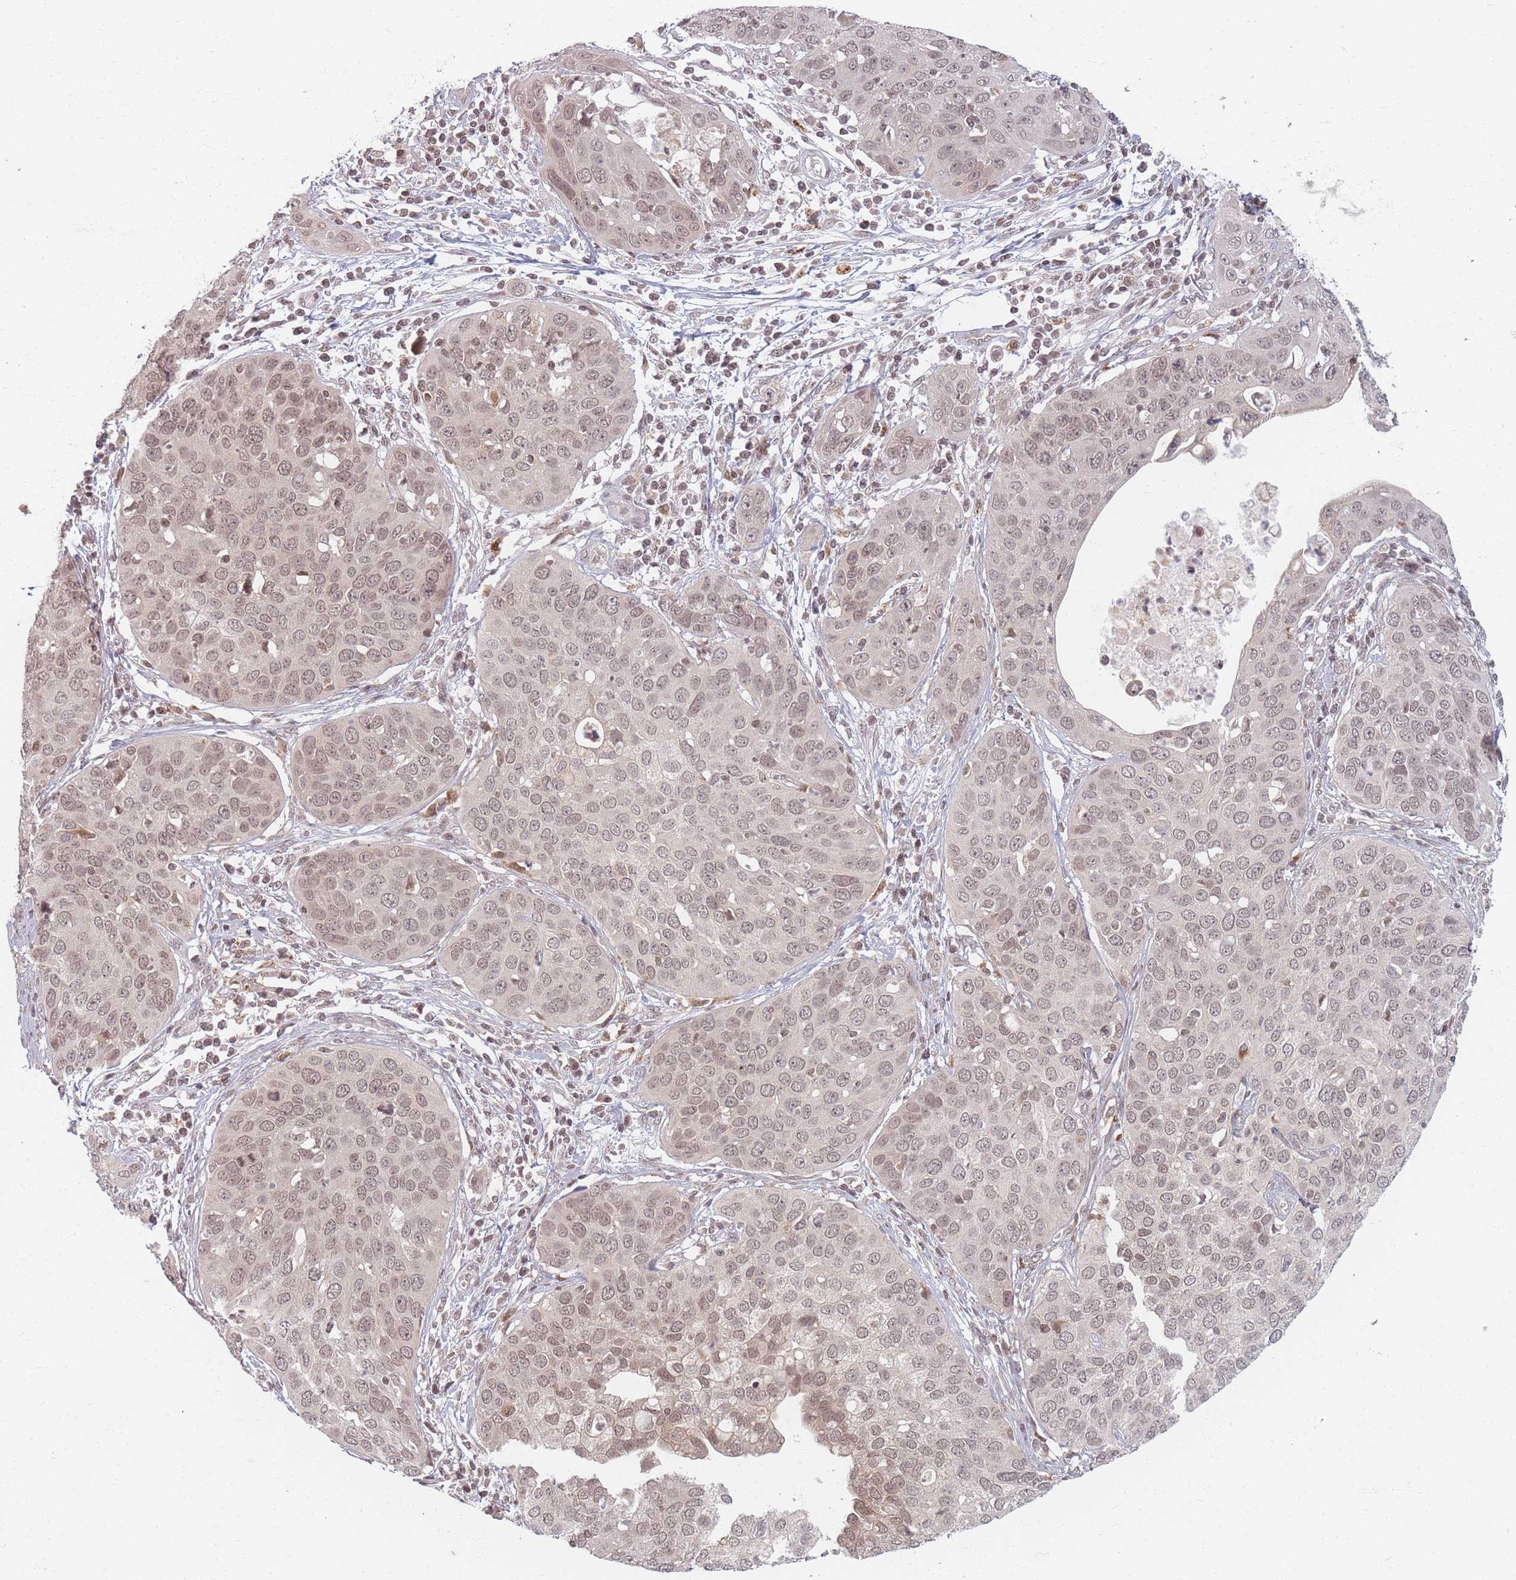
{"staining": {"intensity": "weak", "quantity": ">75%", "location": "nuclear"}, "tissue": "cervical cancer", "cell_type": "Tumor cells", "image_type": "cancer", "snomed": [{"axis": "morphology", "description": "Squamous cell carcinoma, NOS"}, {"axis": "topography", "description": "Cervix"}], "caption": "Immunohistochemistry (IHC) (DAB) staining of human squamous cell carcinoma (cervical) displays weak nuclear protein staining in about >75% of tumor cells.", "gene": "SPATA45", "patient": {"sex": "female", "age": 36}}